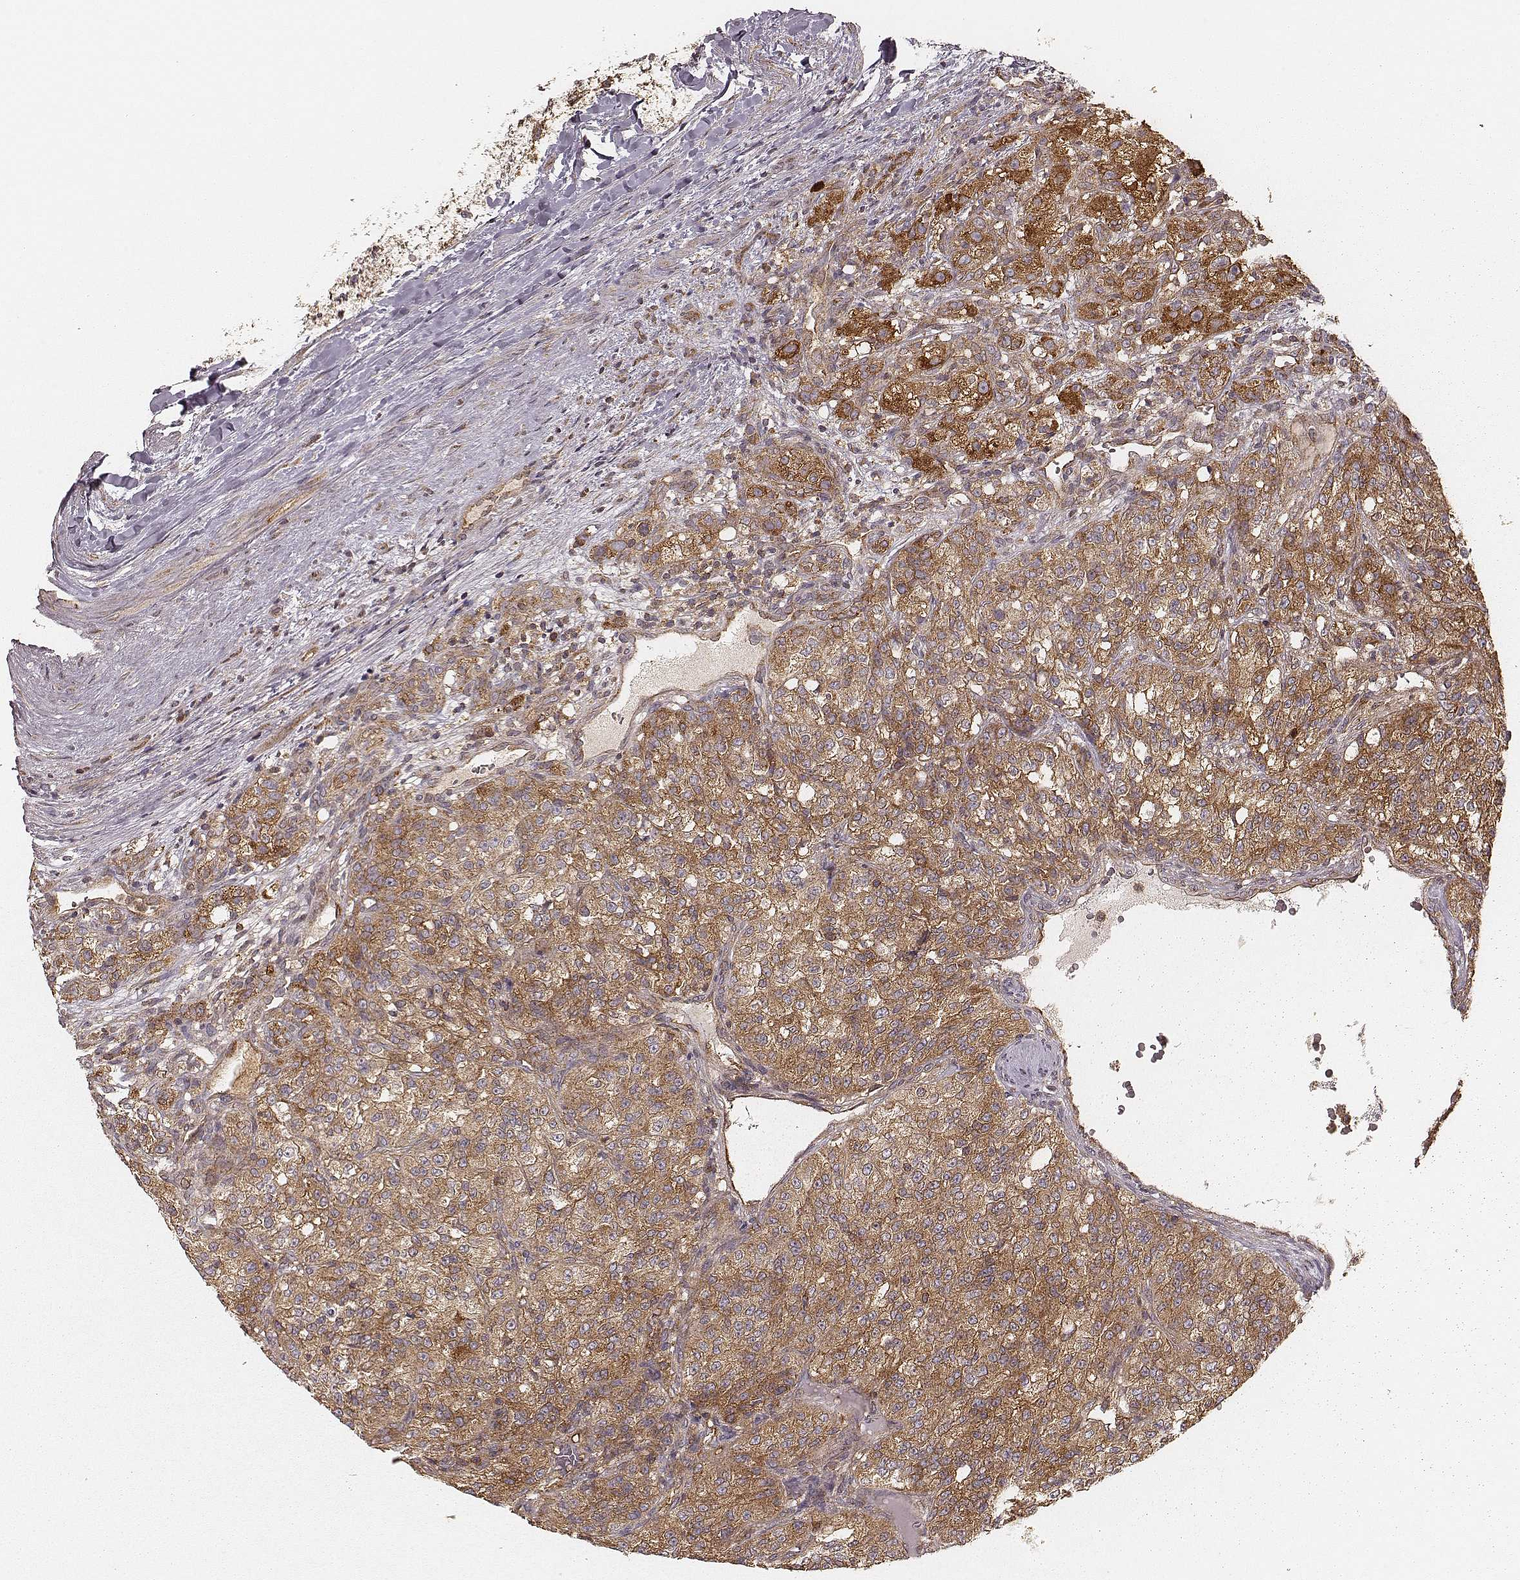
{"staining": {"intensity": "moderate", "quantity": ">75%", "location": "cytoplasmic/membranous"}, "tissue": "renal cancer", "cell_type": "Tumor cells", "image_type": "cancer", "snomed": [{"axis": "morphology", "description": "Adenocarcinoma, NOS"}, {"axis": "topography", "description": "Kidney"}], "caption": "Renal adenocarcinoma stained with a protein marker exhibits moderate staining in tumor cells.", "gene": "CARS1", "patient": {"sex": "female", "age": 63}}